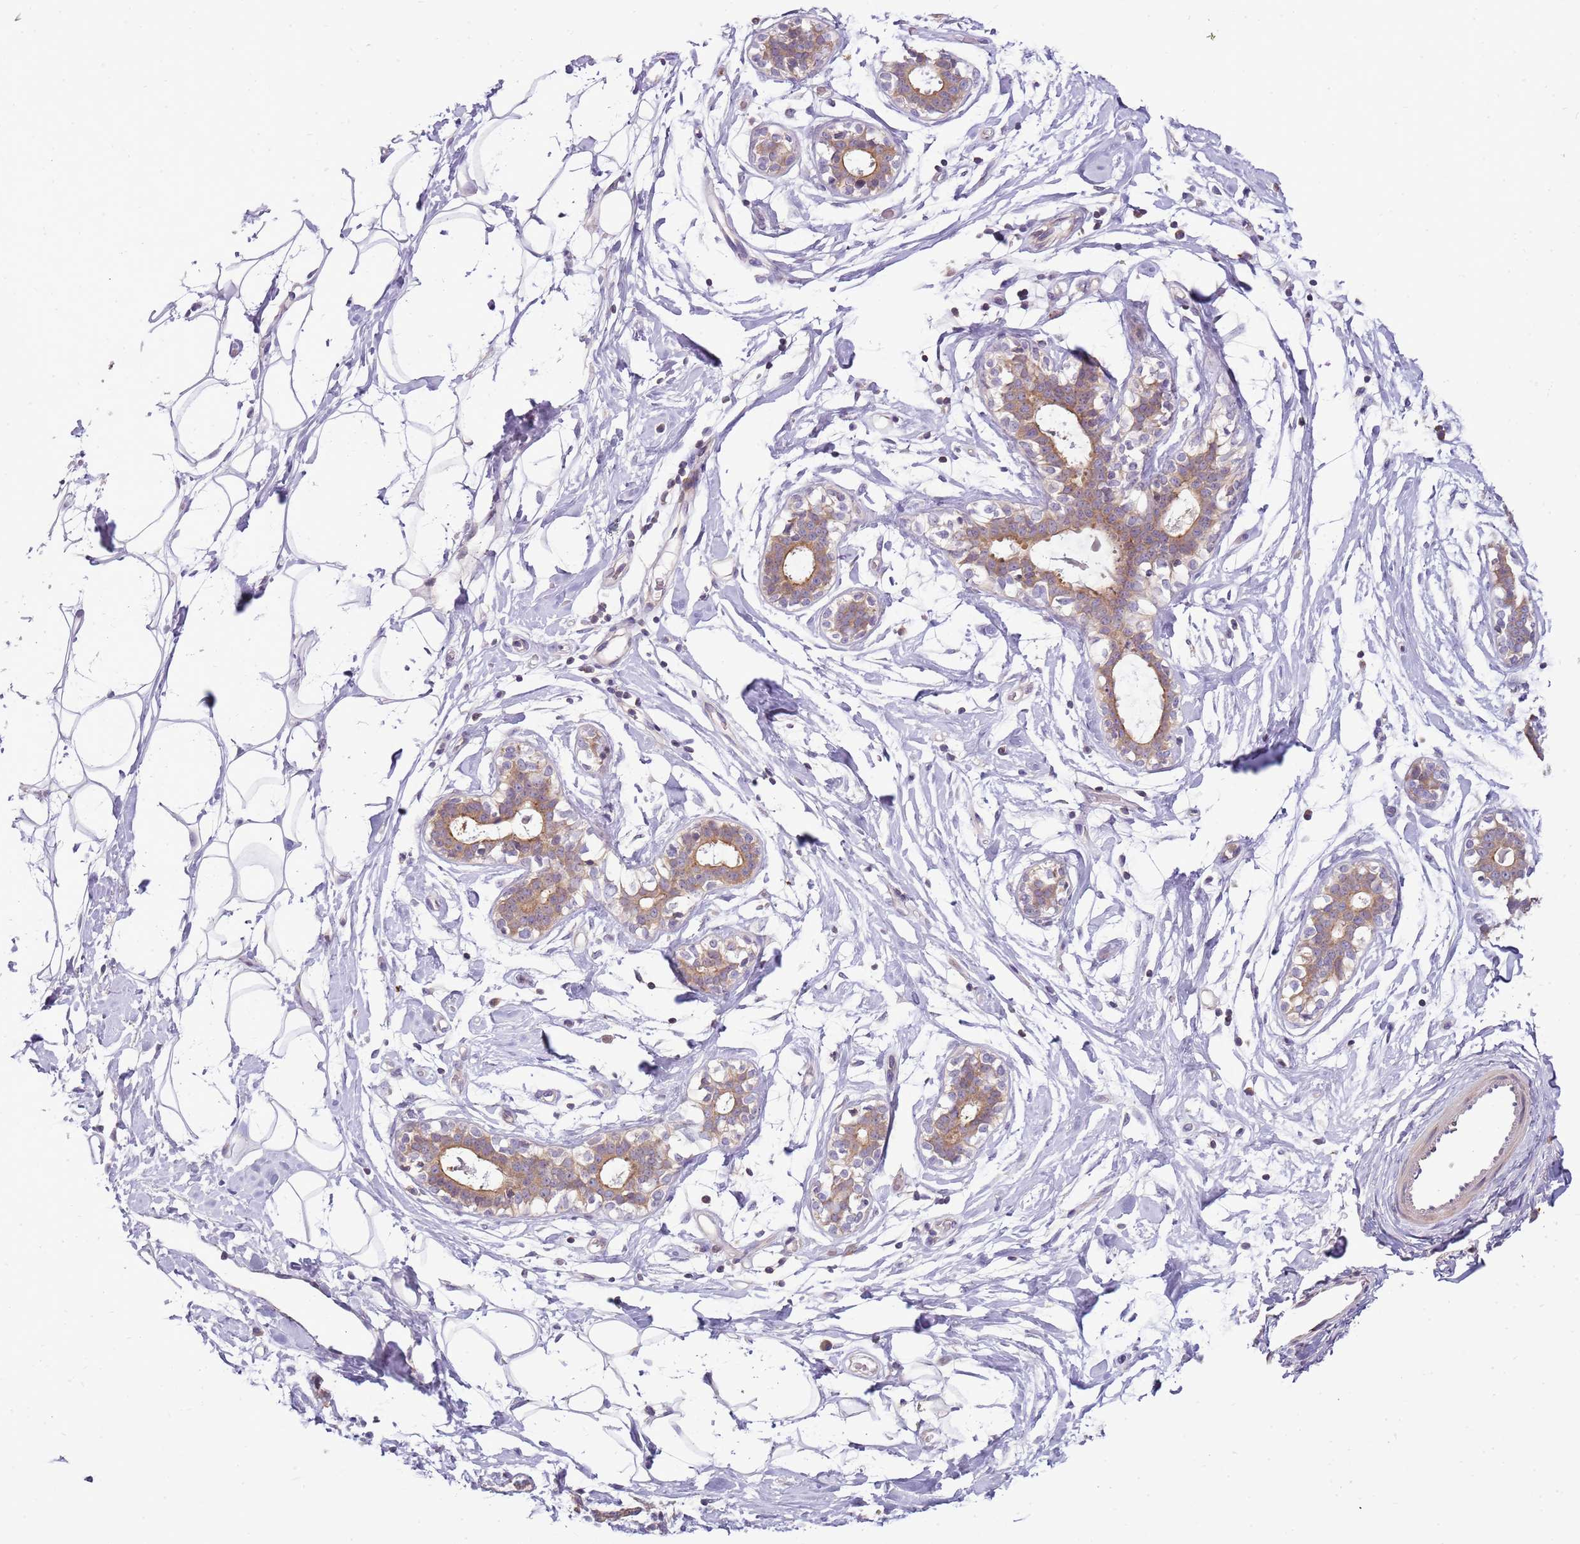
{"staining": {"intensity": "negative", "quantity": "none", "location": "none"}, "tissue": "adipose tissue", "cell_type": "Adipocytes", "image_type": "normal", "snomed": [{"axis": "morphology", "description": "Normal tissue, NOS"}, {"axis": "topography", "description": "Breast"}], "caption": "IHC of unremarkable adipose tissue displays no expression in adipocytes. Brightfield microscopy of IHC stained with DAB (3,3'-diaminobenzidine) (brown) and hematoxylin (blue), captured at high magnification.", "gene": "CAPN7", "patient": {"sex": "female", "age": 26}}